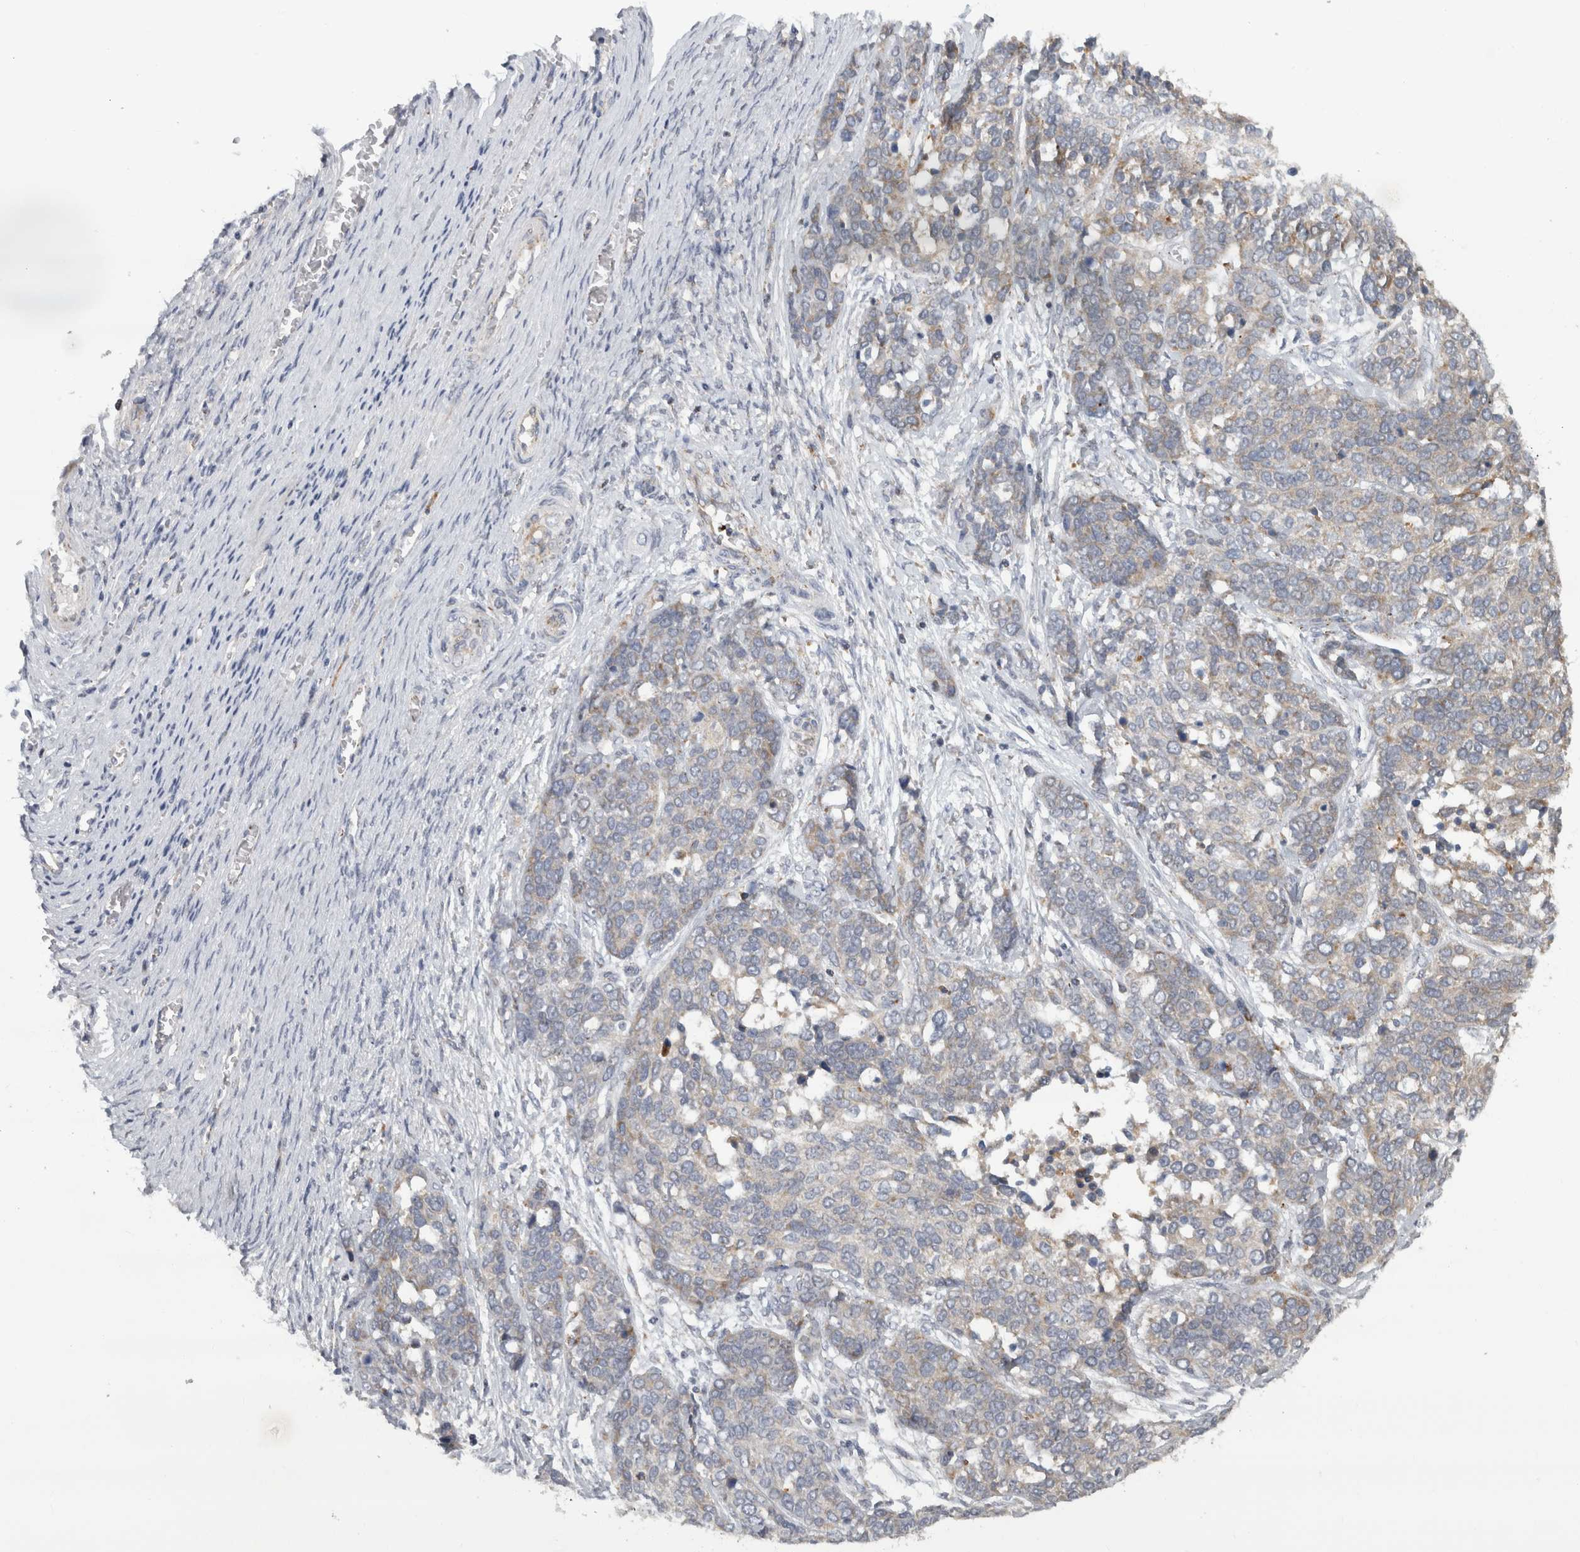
{"staining": {"intensity": "weak", "quantity": "<25%", "location": "cytoplasmic/membranous"}, "tissue": "ovarian cancer", "cell_type": "Tumor cells", "image_type": "cancer", "snomed": [{"axis": "morphology", "description": "Cystadenocarcinoma, serous, NOS"}, {"axis": "topography", "description": "Ovary"}], "caption": "Protein analysis of ovarian cancer (serous cystadenocarcinoma) reveals no significant staining in tumor cells. The staining is performed using DAB brown chromogen with nuclei counter-stained in using hematoxylin.", "gene": "RAB18", "patient": {"sex": "female", "age": 44}}